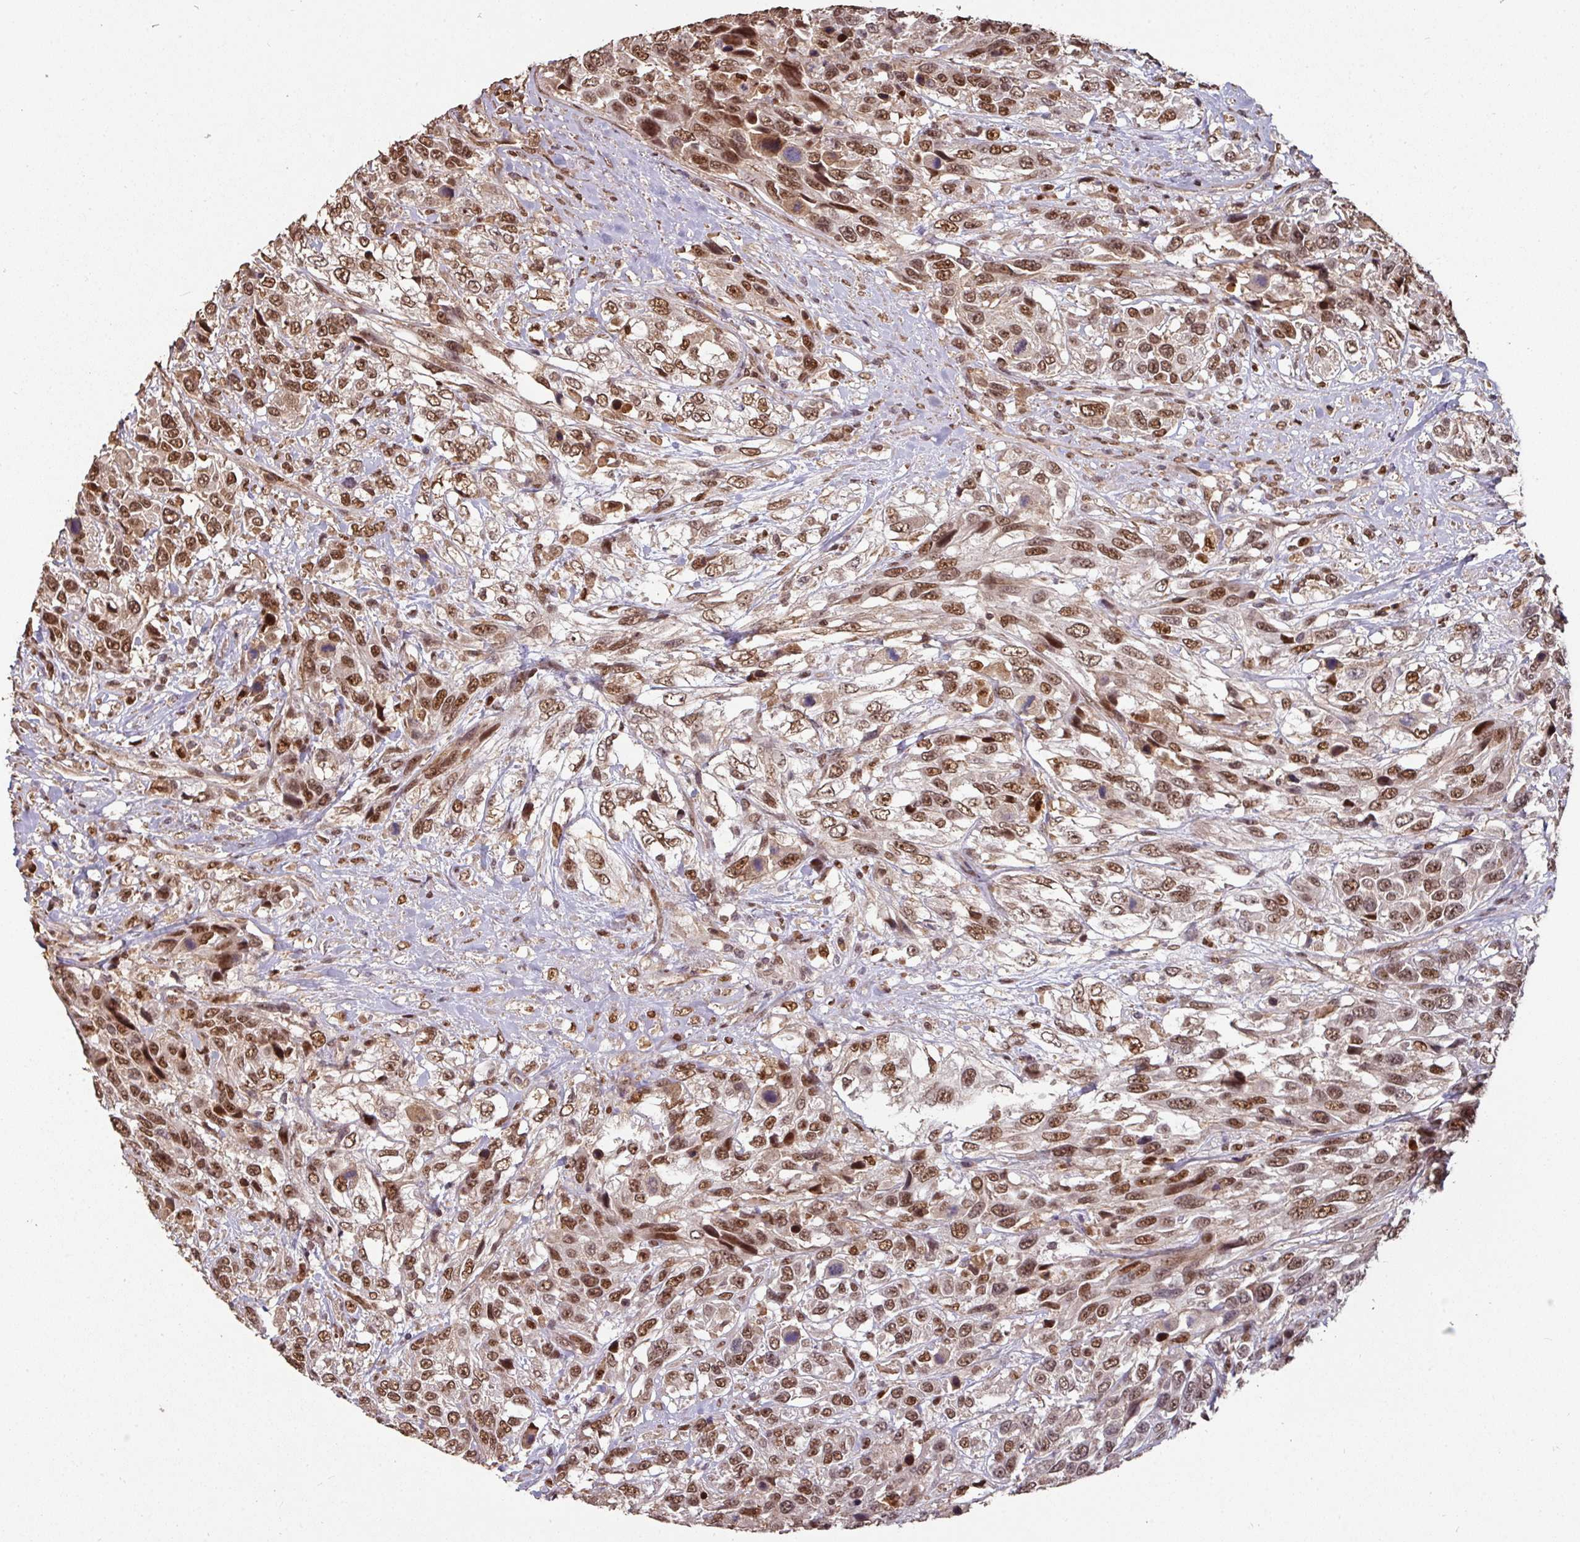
{"staining": {"intensity": "moderate", "quantity": ">75%", "location": "nuclear"}, "tissue": "urothelial cancer", "cell_type": "Tumor cells", "image_type": "cancer", "snomed": [{"axis": "morphology", "description": "Urothelial carcinoma, High grade"}, {"axis": "topography", "description": "Urinary bladder"}], "caption": "IHC photomicrograph of neoplastic tissue: high-grade urothelial carcinoma stained using immunohistochemistry (IHC) exhibits medium levels of moderate protein expression localized specifically in the nuclear of tumor cells, appearing as a nuclear brown color.", "gene": "POLD1", "patient": {"sex": "female", "age": 70}}